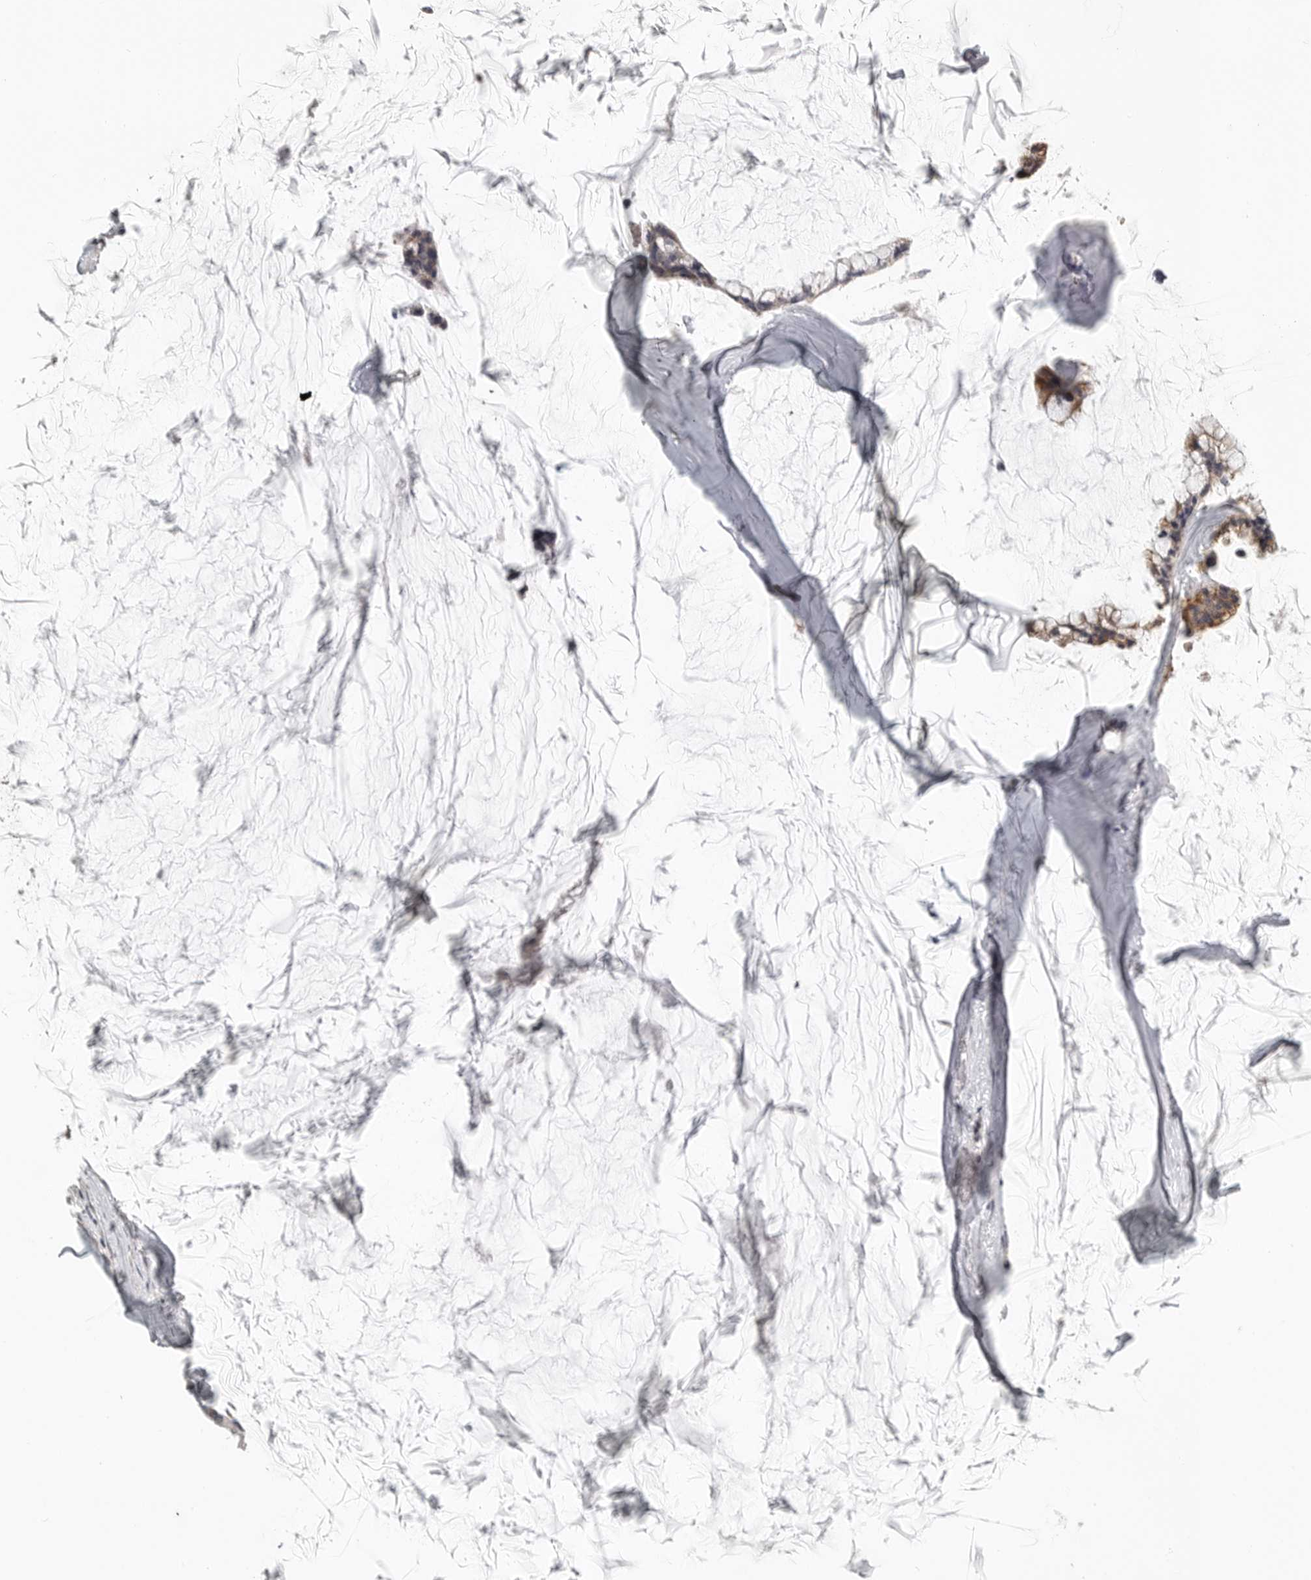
{"staining": {"intensity": "moderate", "quantity": "<25%", "location": "cytoplasmic/membranous"}, "tissue": "ovarian cancer", "cell_type": "Tumor cells", "image_type": "cancer", "snomed": [{"axis": "morphology", "description": "Cystadenocarcinoma, mucinous, NOS"}, {"axis": "topography", "description": "Ovary"}], "caption": "About <25% of tumor cells in human ovarian cancer display moderate cytoplasmic/membranous protein staining as visualized by brown immunohistochemical staining.", "gene": "RXFP3", "patient": {"sex": "female", "age": 39}}